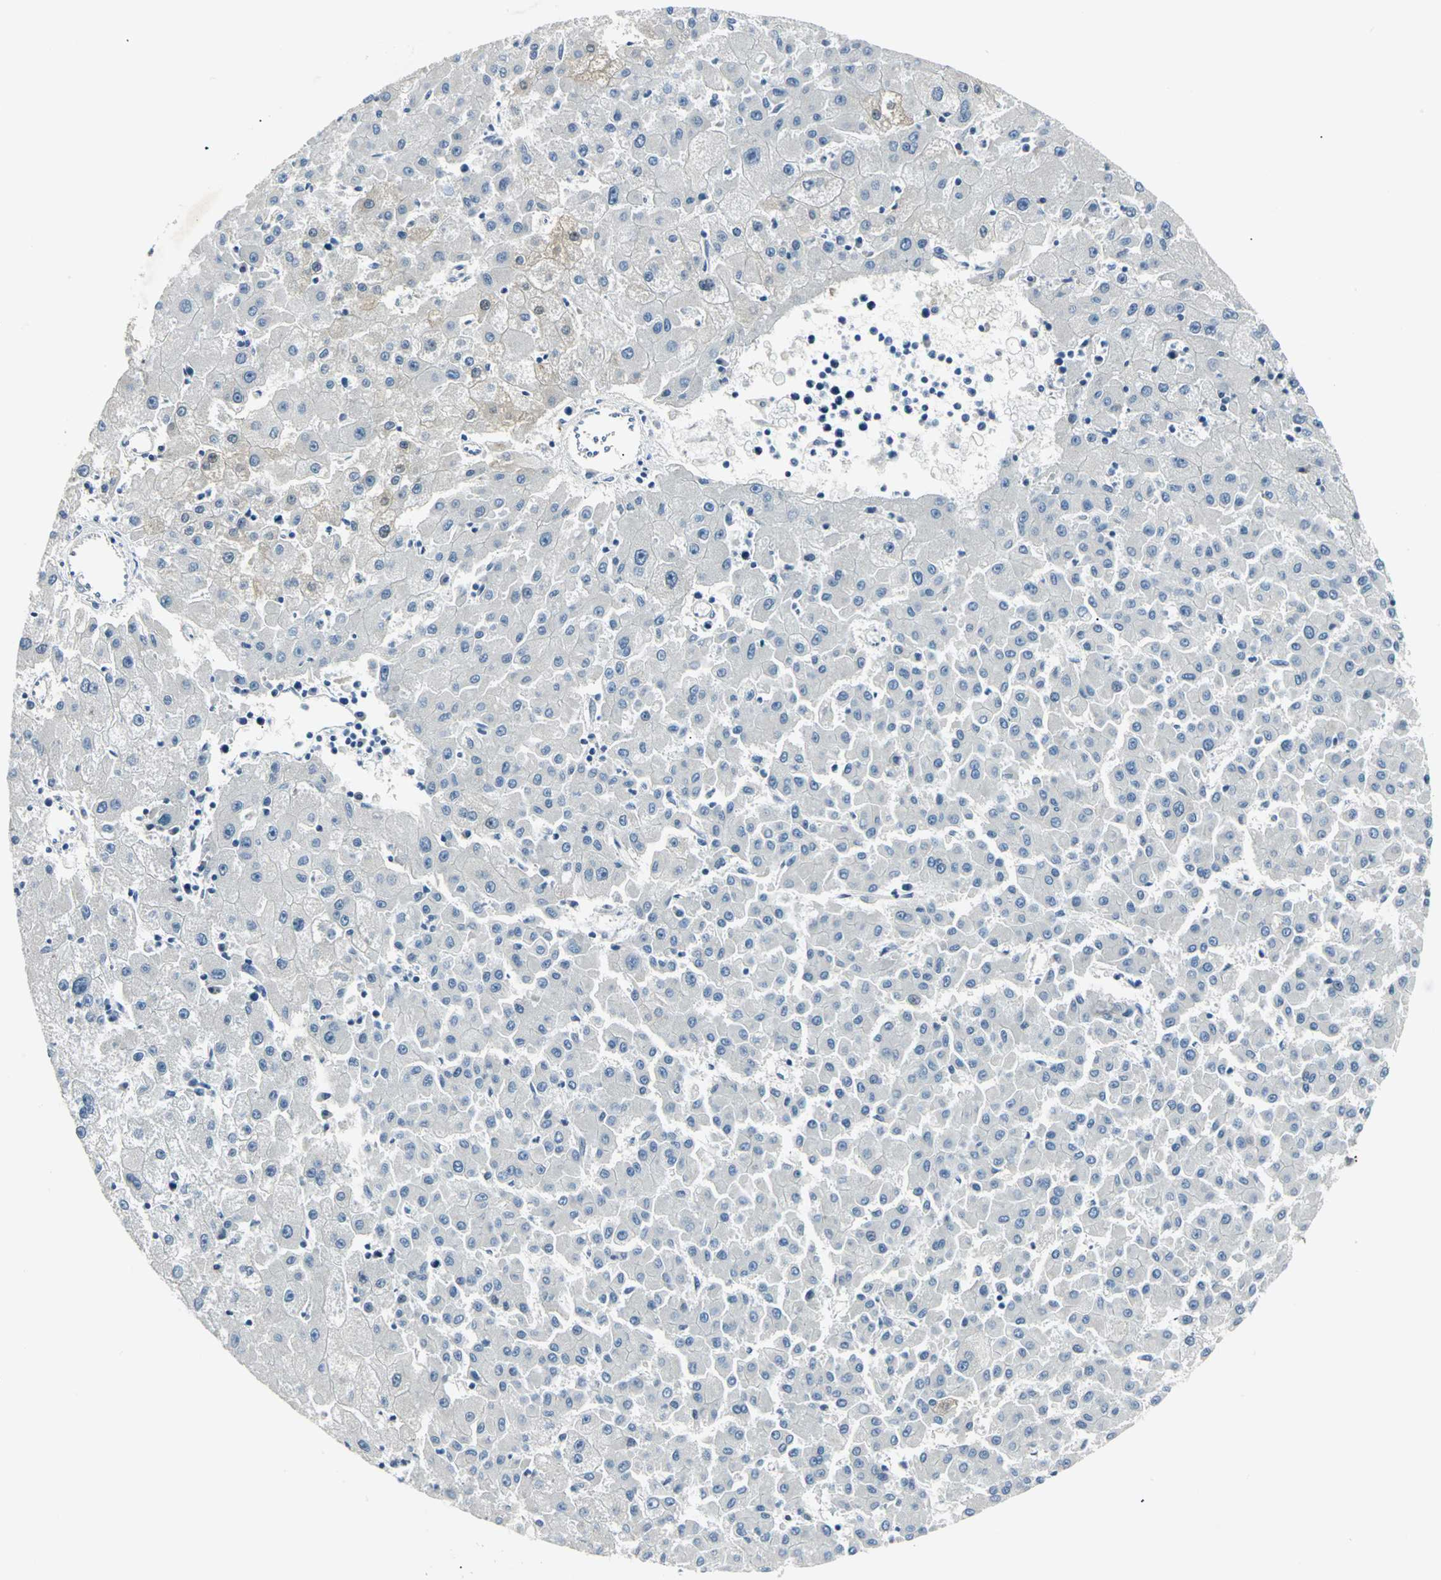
{"staining": {"intensity": "negative", "quantity": "none", "location": "none"}, "tissue": "liver cancer", "cell_type": "Tumor cells", "image_type": "cancer", "snomed": [{"axis": "morphology", "description": "Carcinoma, Hepatocellular, NOS"}, {"axis": "topography", "description": "Liver"}], "caption": "Hepatocellular carcinoma (liver) was stained to show a protein in brown. There is no significant staining in tumor cells.", "gene": "RIPOR1", "patient": {"sex": "male", "age": 72}}